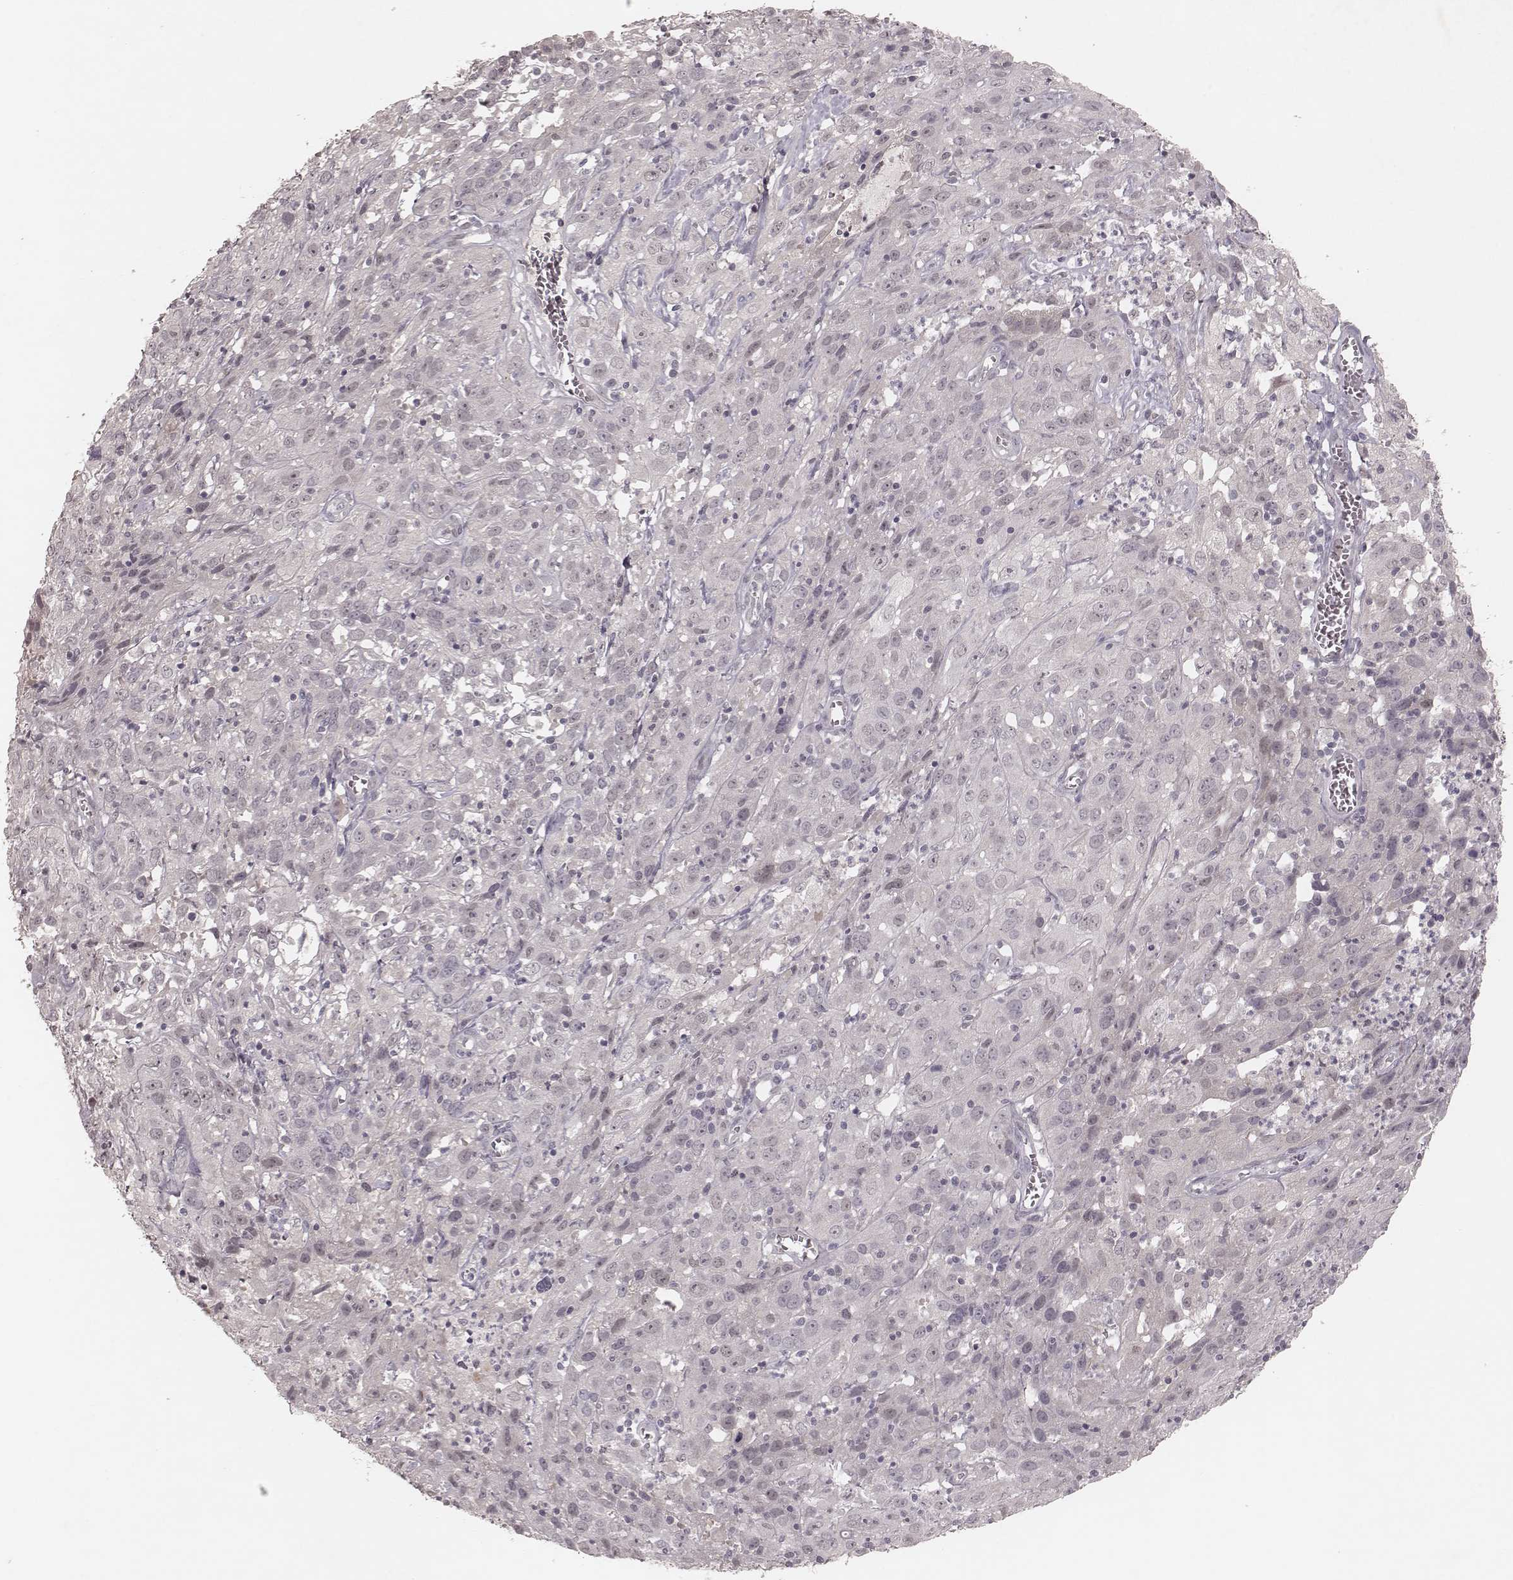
{"staining": {"intensity": "negative", "quantity": "none", "location": "none"}, "tissue": "cervical cancer", "cell_type": "Tumor cells", "image_type": "cancer", "snomed": [{"axis": "morphology", "description": "Squamous cell carcinoma, NOS"}, {"axis": "topography", "description": "Cervix"}], "caption": "High power microscopy photomicrograph of an IHC image of cervical squamous cell carcinoma, revealing no significant expression in tumor cells.", "gene": "FAM13B", "patient": {"sex": "female", "age": 32}}